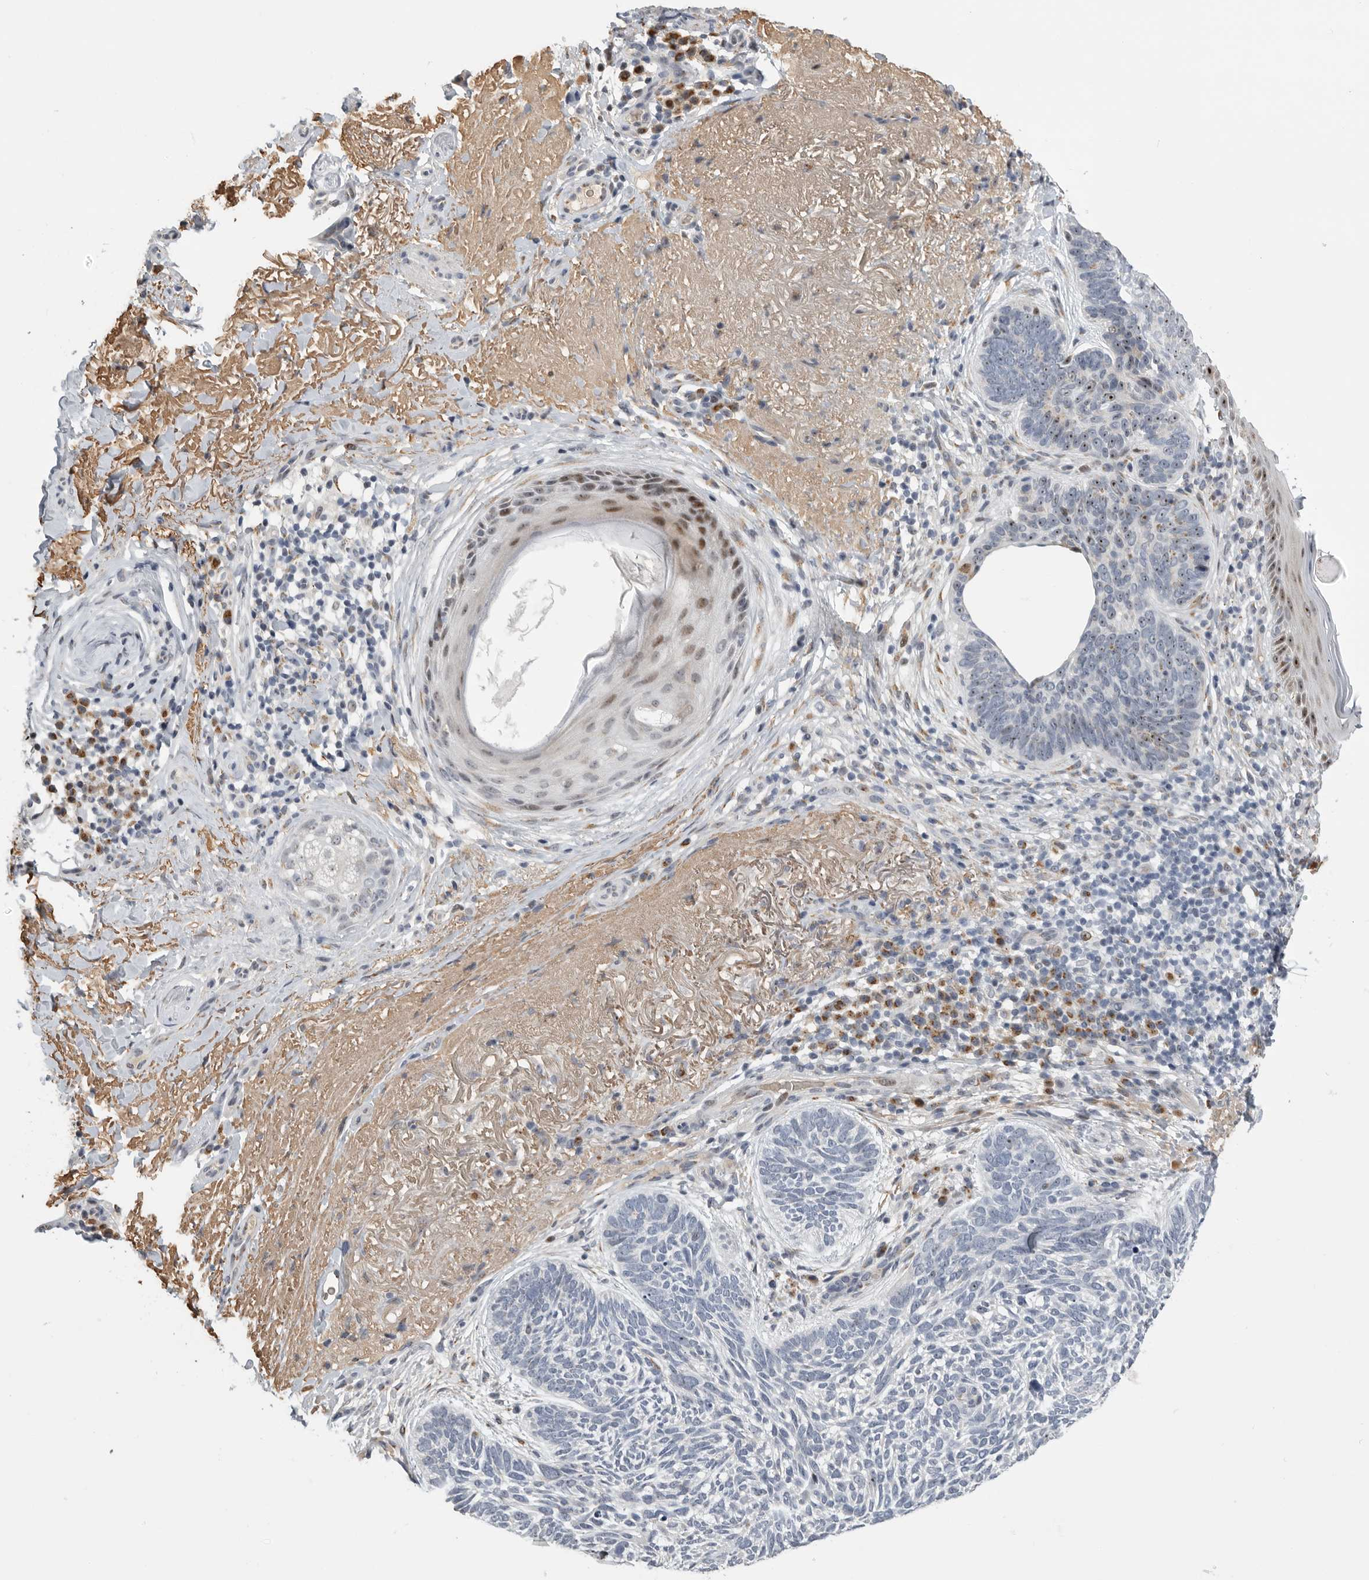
{"staining": {"intensity": "moderate", "quantity": "<25%", "location": "nuclear"}, "tissue": "skin cancer", "cell_type": "Tumor cells", "image_type": "cancer", "snomed": [{"axis": "morphology", "description": "Basal cell carcinoma"}, {"axis": "topography", "description": "Skin"}], "caption": "Immunohistochemical staining of skin cancer (basal cell carcinoma) exhibits low levels of moderate nuclear protein expression in about <25% of tumor cells.", "gene": "PCMTD1", "patient": {"sex": "female", "age": 85}}